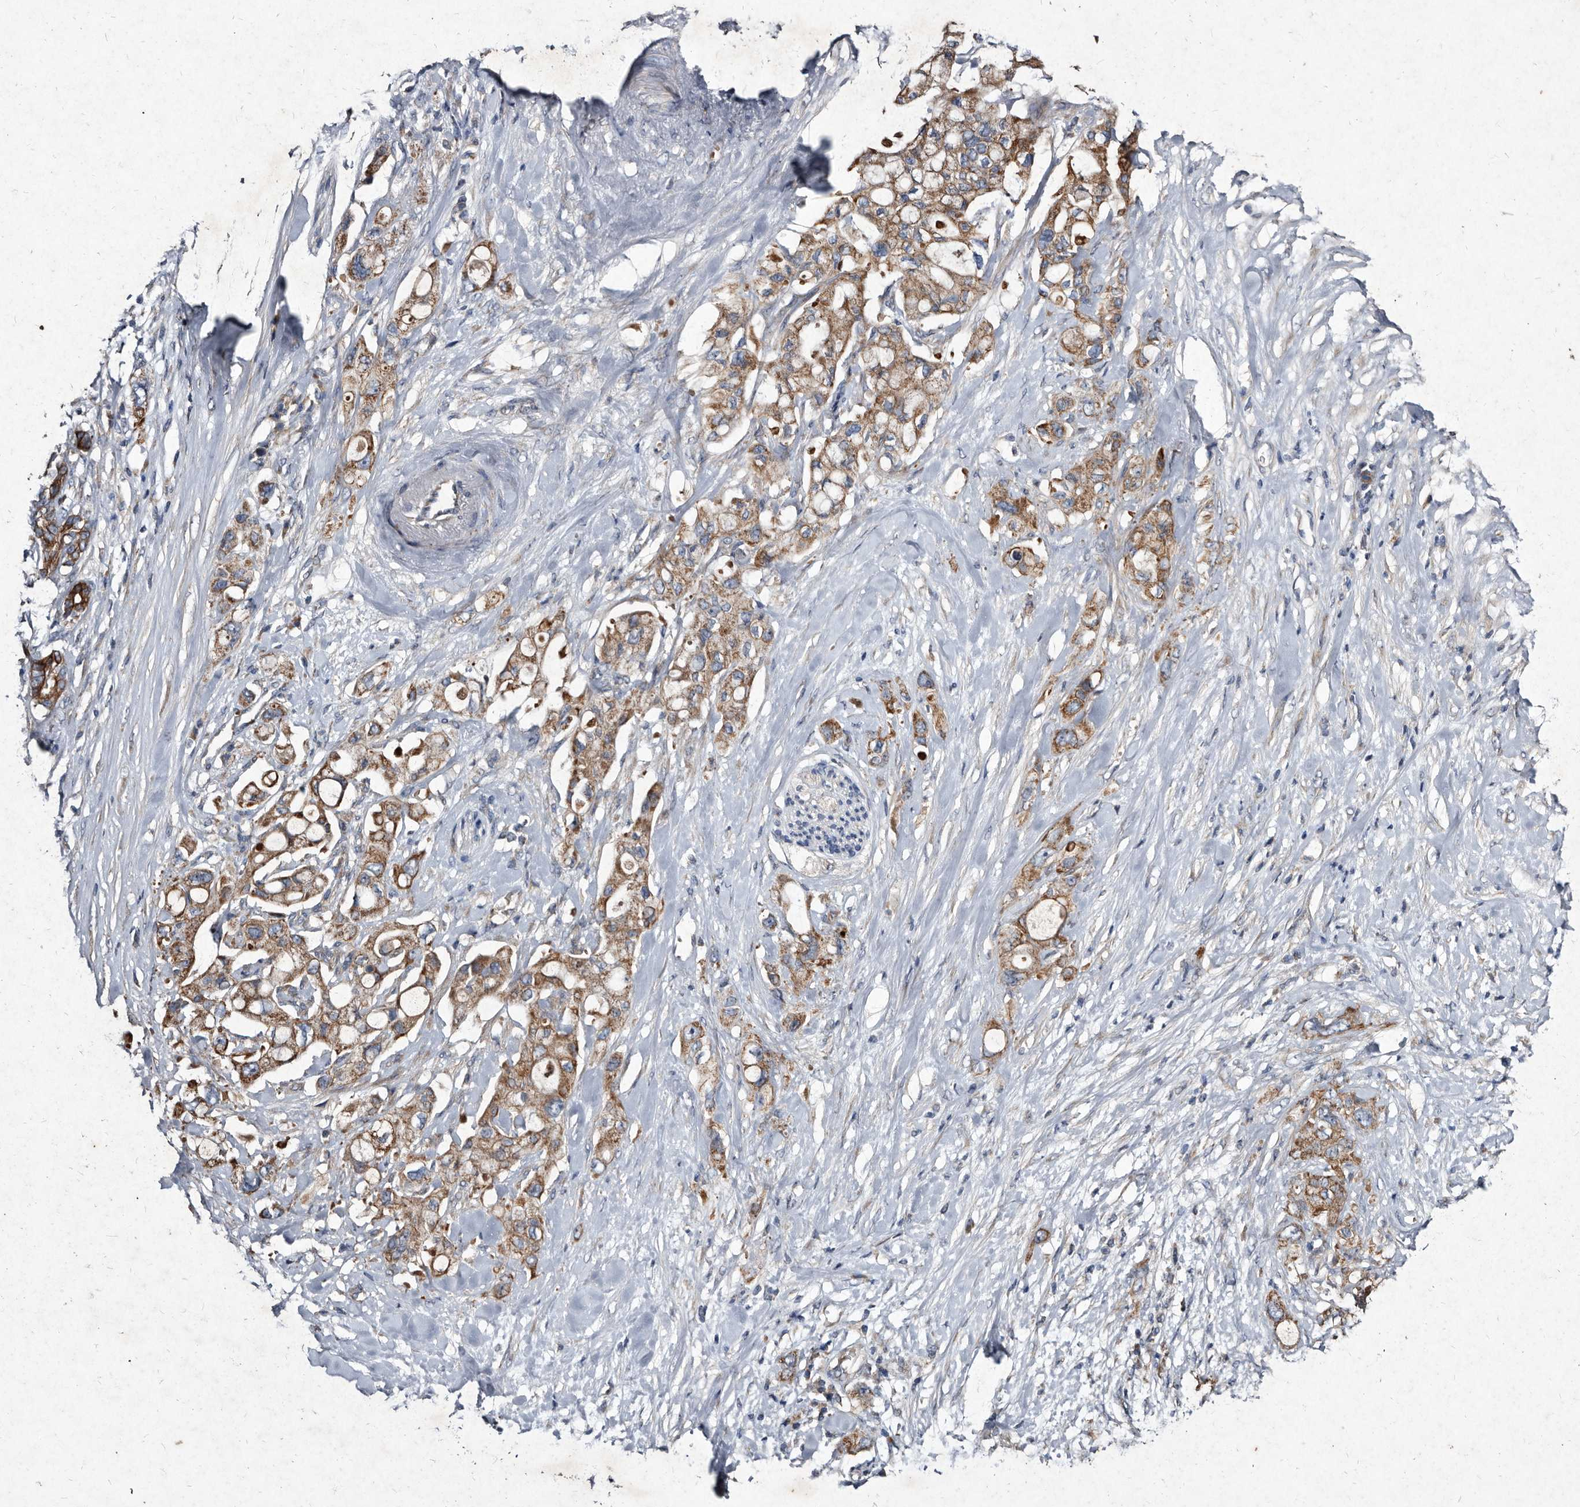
{"staining": {"intensity": "moderate", "quantity": ">75%", "location": "cytoplasmic/membranous"}, "tissue": "pancreatic cancer", "cell_type": "Tumor cells", "image_type": "cancer", "snomed": [{"axis": "morphology", "description": "Adenocarcinoma, NOS"}, {"axis": "topography", "description": "Pancreas"}], "caption": "Adenocarcinoma (pancreatic) tissue displays moderate cytoplasmic/membranous staining in about >75% of tumor cells, visualized by immunohistochemistry.", "gene": "YPEL3", "patient": {"sex": "female", "age": 56}}